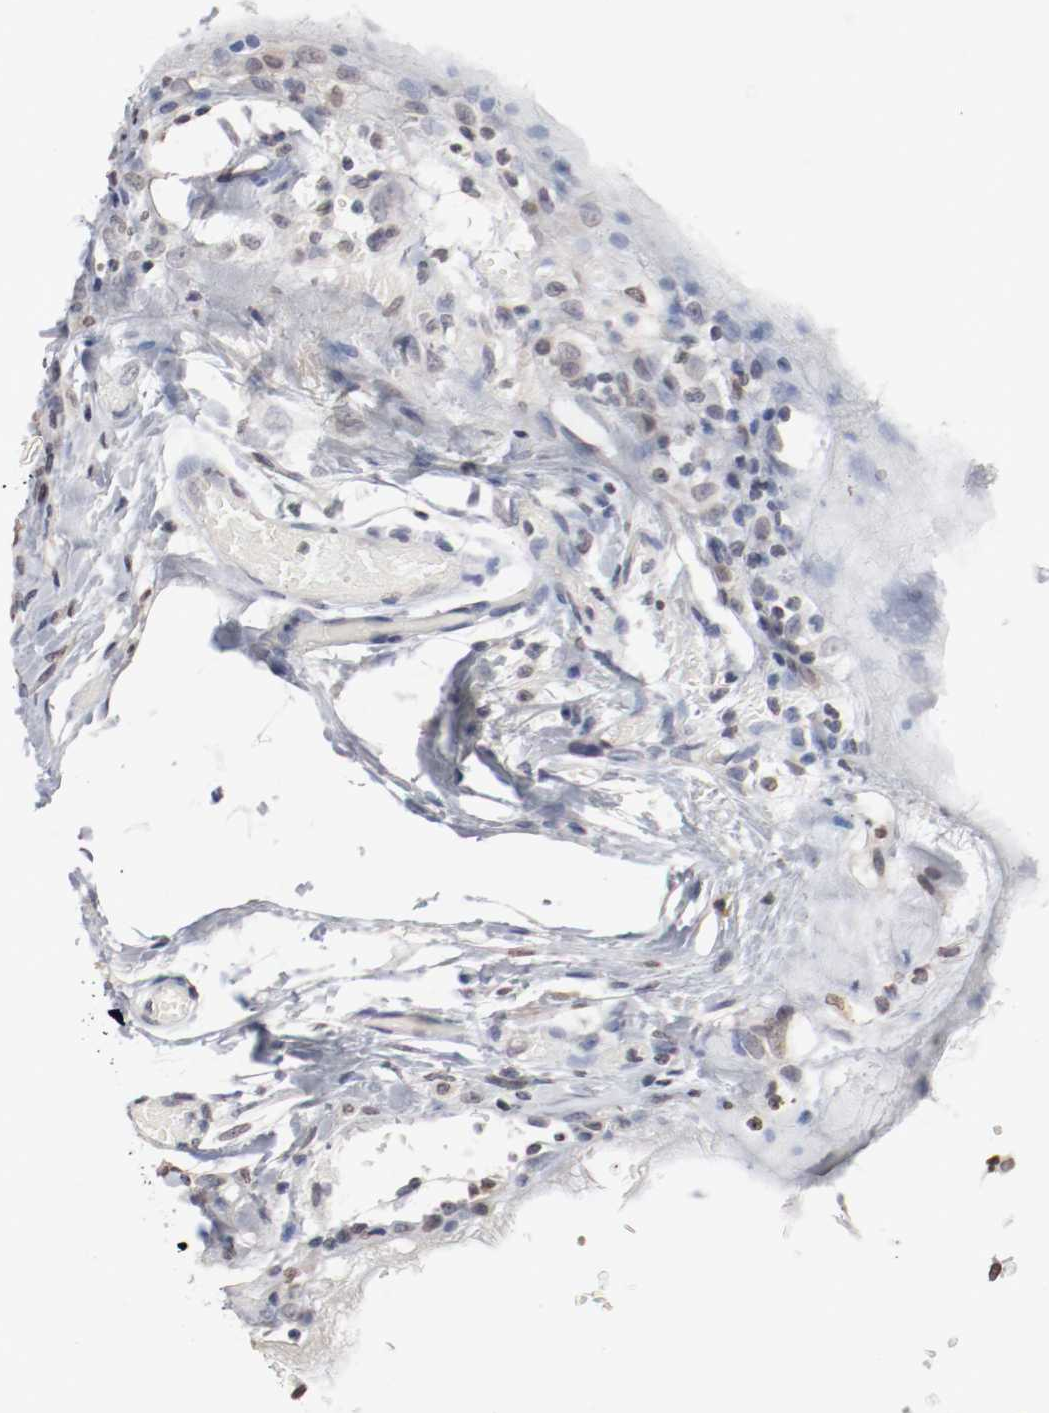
{"staining": {"intensity": "negative", "quantity": "none", "location": "none"}, "tissue": "colorectal cancer", "cell_type": "Tumor cells", "image_type": "cancer", "snomed": [{"axis": "morphology", "description": "Adenocarcinoma, NOS"}, {"axis": "topography", "description": "Colon"}], "caption": "High power microscopy histopathology image of an immunohistochemistry (IHC) histopathology image of colorectal adenocarcinoma, revealing no significant staining in tumor cells. (IHC, brightfield microscopy, high magnification).", "gene": "WASL", "patient": {"sex": "female", "age": 86}}